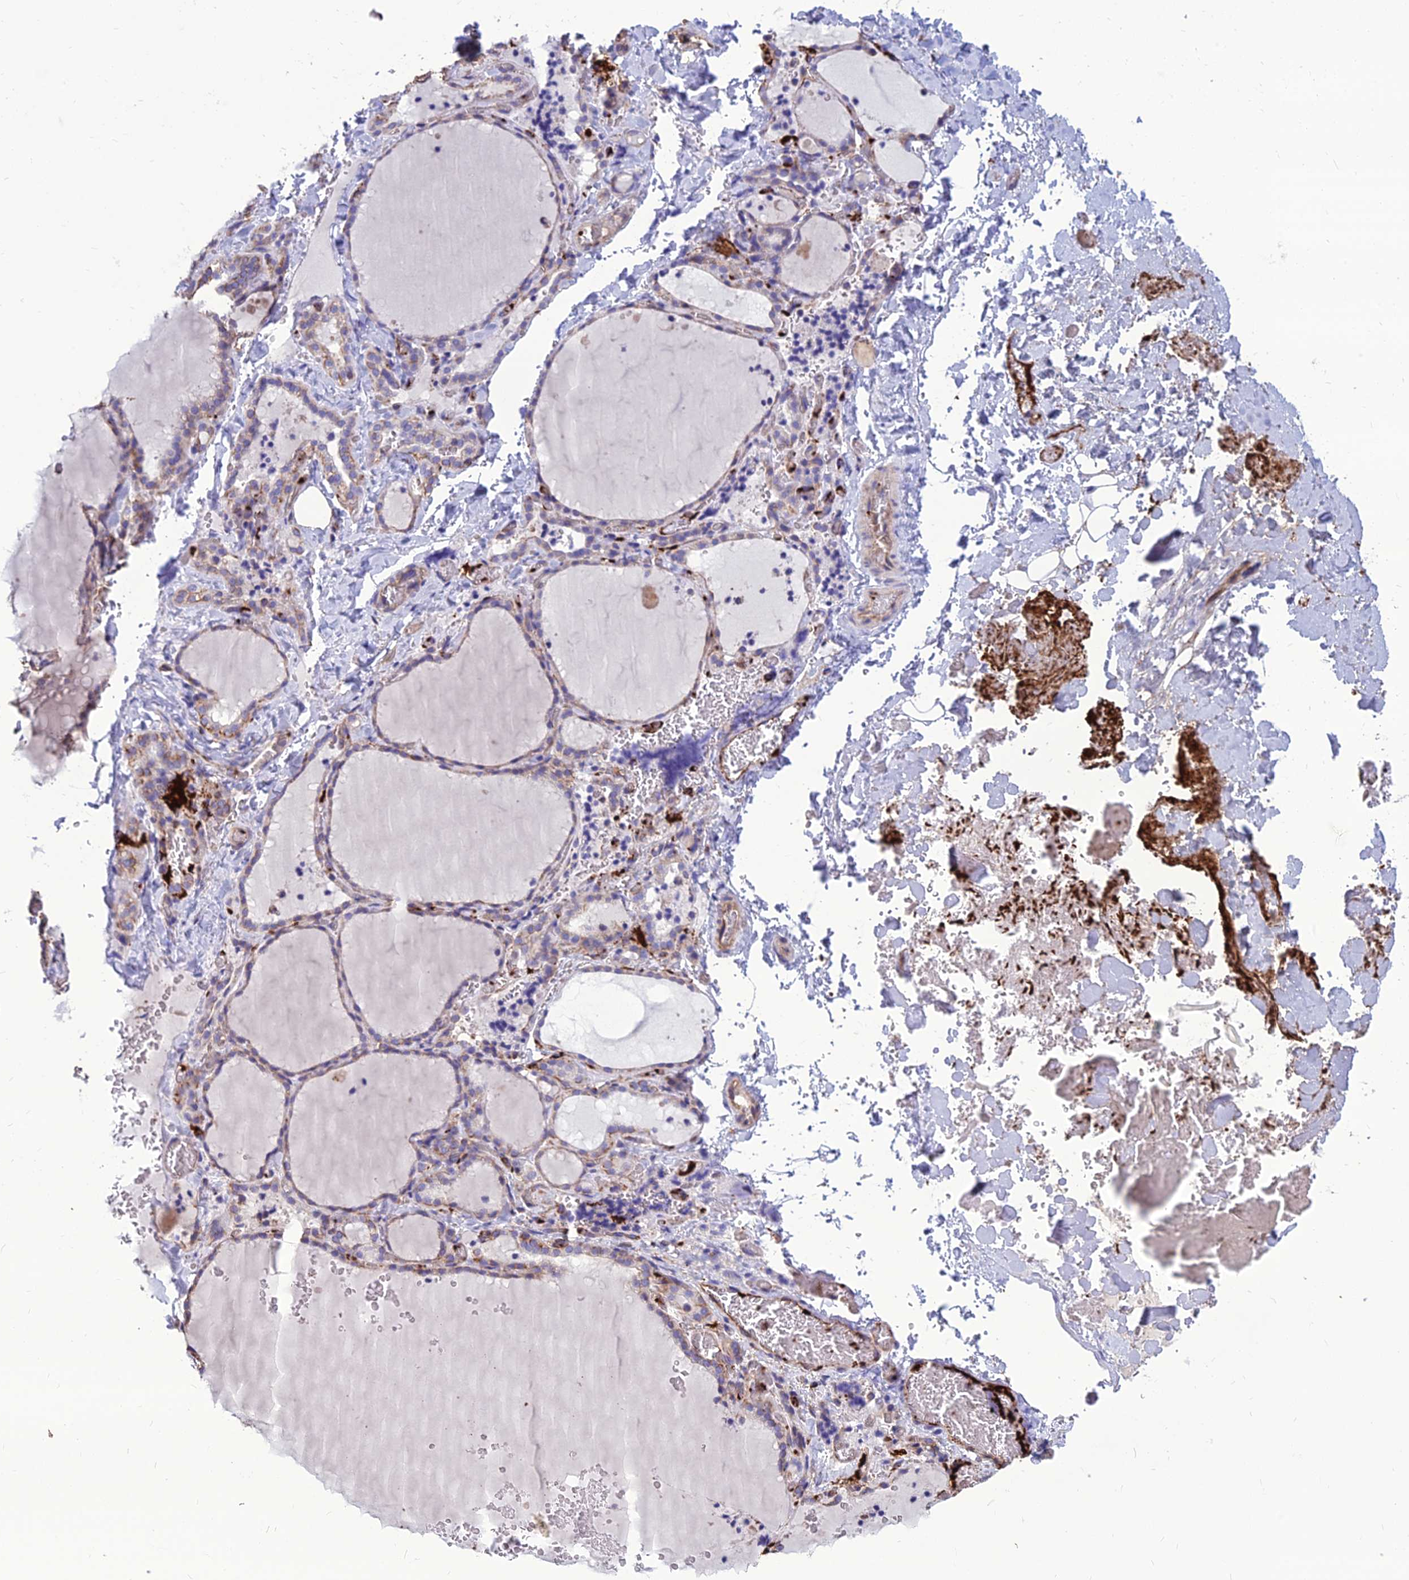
{"staining": {"intensity": "weak", "quantity": "25%-75%", "location": "cytoplasmic/membranous"}, "tissue": "thyroid gland", "cell_type": "Glandular cells", "image_type": "normal", "snomed": [{"axis": "morphology", "description": "Normal tissue, NOS"}, {"axis": "topography", "description": "Thyroid gland"}], "caption": "IHC histopathology image of unremarkable thyroid gland: thyroid gland stained using immunohistochemistry demonstrates low levels of weak protein expression localized specifically in the cytoplasmic/membranous of glandular cells, appearing as a cytoplasmic/membranous brown color.", "gene": "PSMD11", "patient": {"sex": "female", "age": 22}}